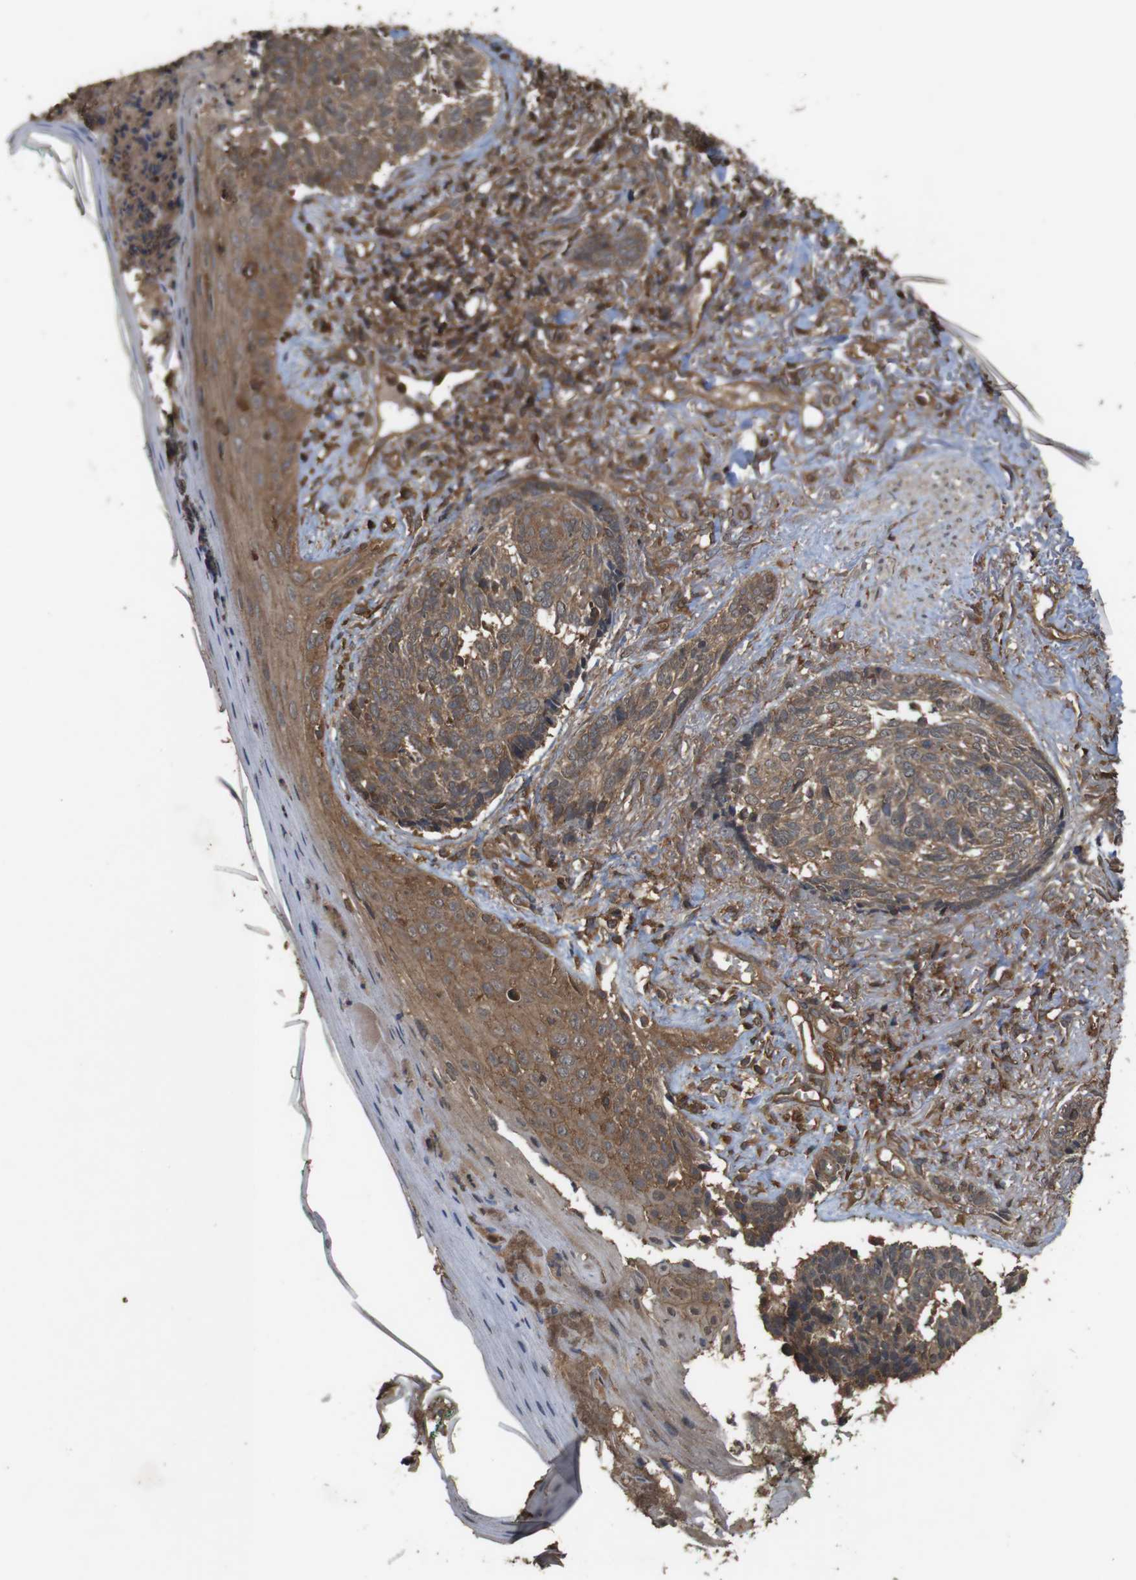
{"staining": {"intensity": "moderate", "quantity": ">75%", "location": "cytoplasmic/membranous"}, "tissue": "skin cancer", "cell_type": "Tumor cells", "image_type": "cancer", "snomed": [{"axis": "morphology", "description": "Basal cell carcinoma"}, {"axis": "topography", "description": "Skin"}], "caption": "A photomicrograph of human skin basal cell carcinoma stained for a protein shows moderate cytoplasmic/membranous brown staining in tumor cells.", "gene": "BAG4", "patient": {"sex": "male", "age": 43}}